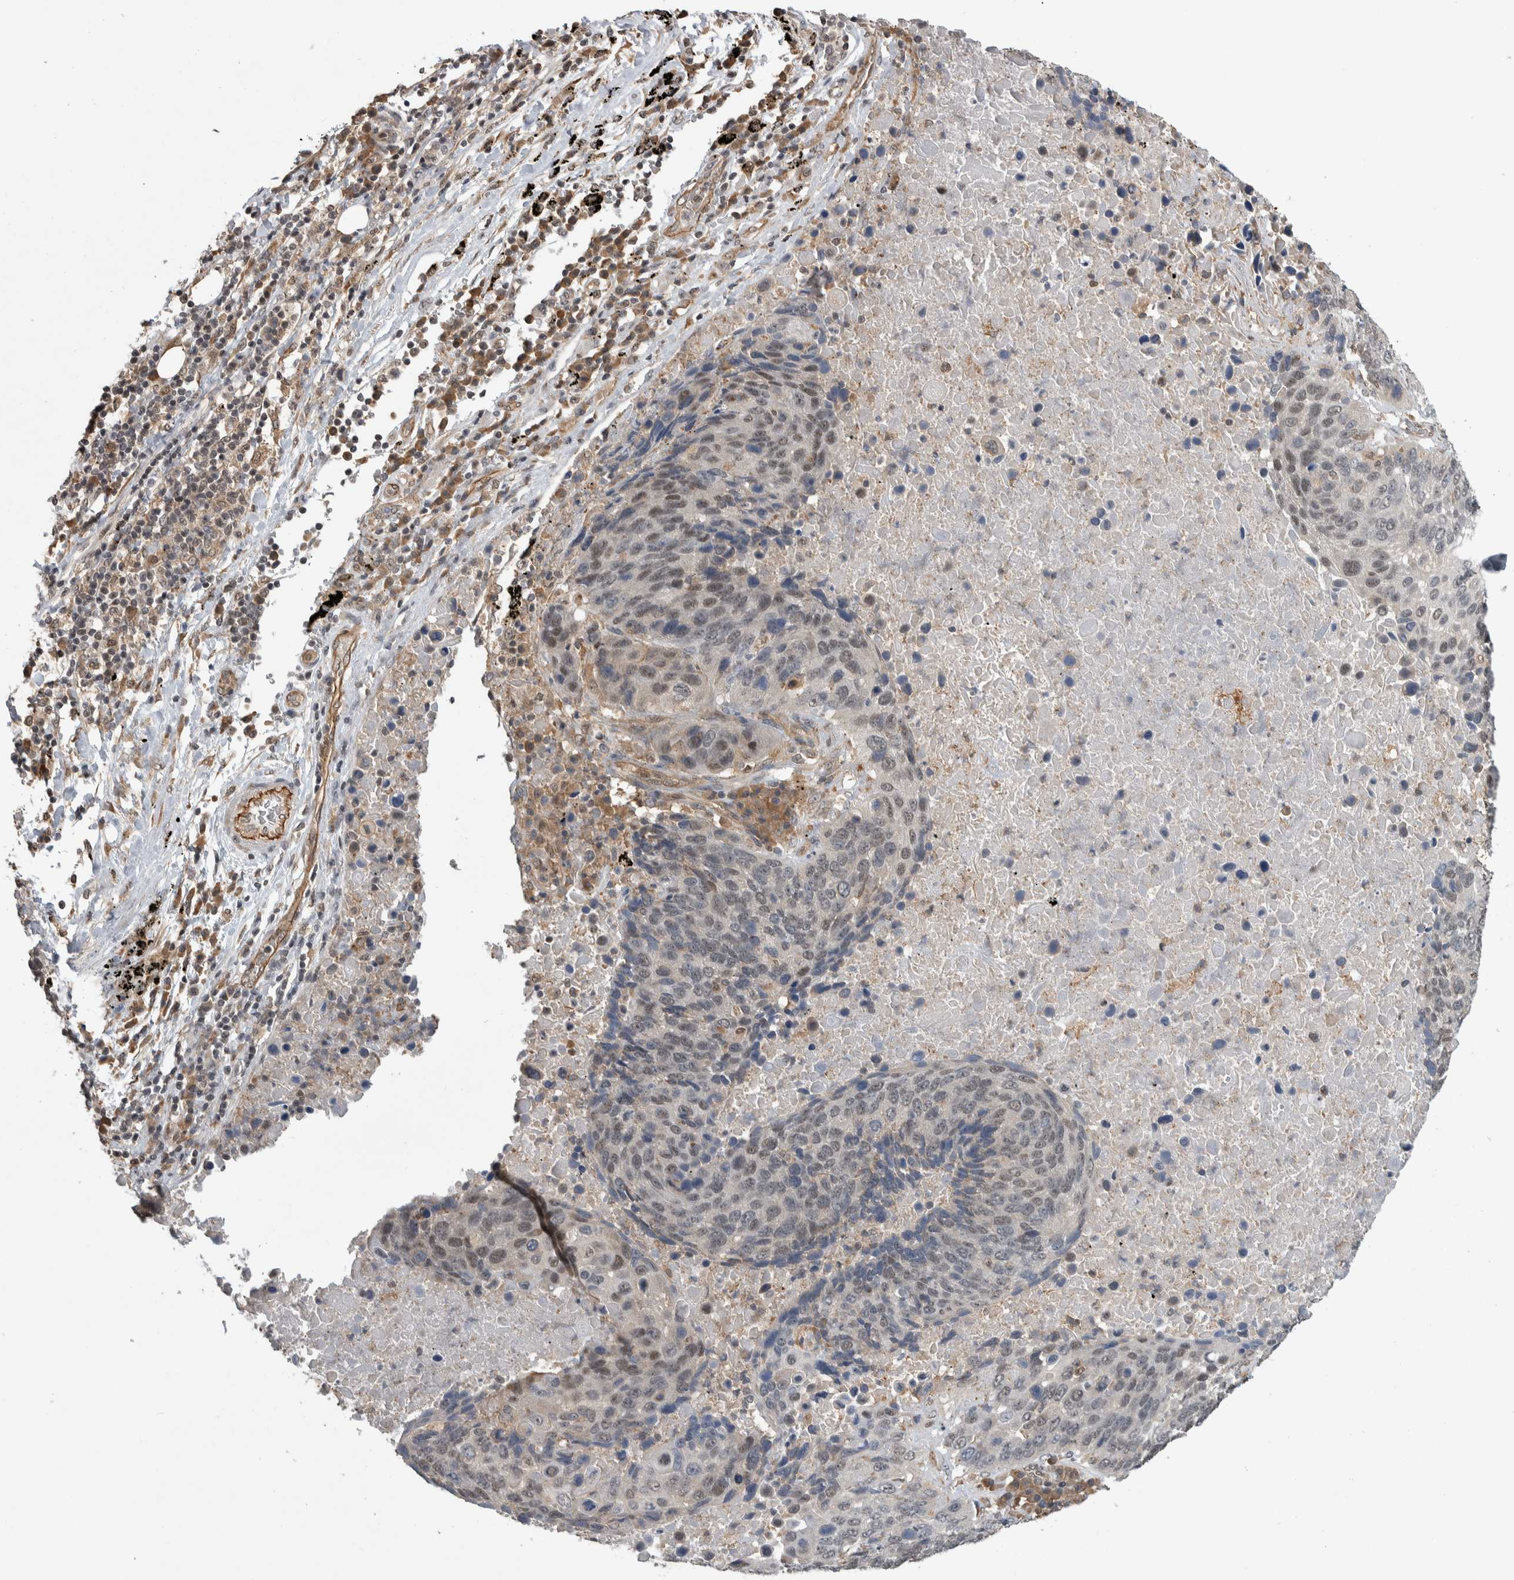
{"staining": {"intensity": "weak", "quantity": "<25%", "location": "nuclear"}, "tissue": "lung cancer", "cell_type": "Tumor cells", "image_type": "cancer", "snomed": [{"axis": "morphology", "description": "Squamous cell carcinoma, NOS"}, {"axis": "topography", "description": "Lung"}], "caption": "A high-resolution image shows immunohistochemistry staining of lung cancer, which shows no significant positivity in tumor cells.", "gene": "PRDM4", "patient": {"sex": "male", "age": 66}}